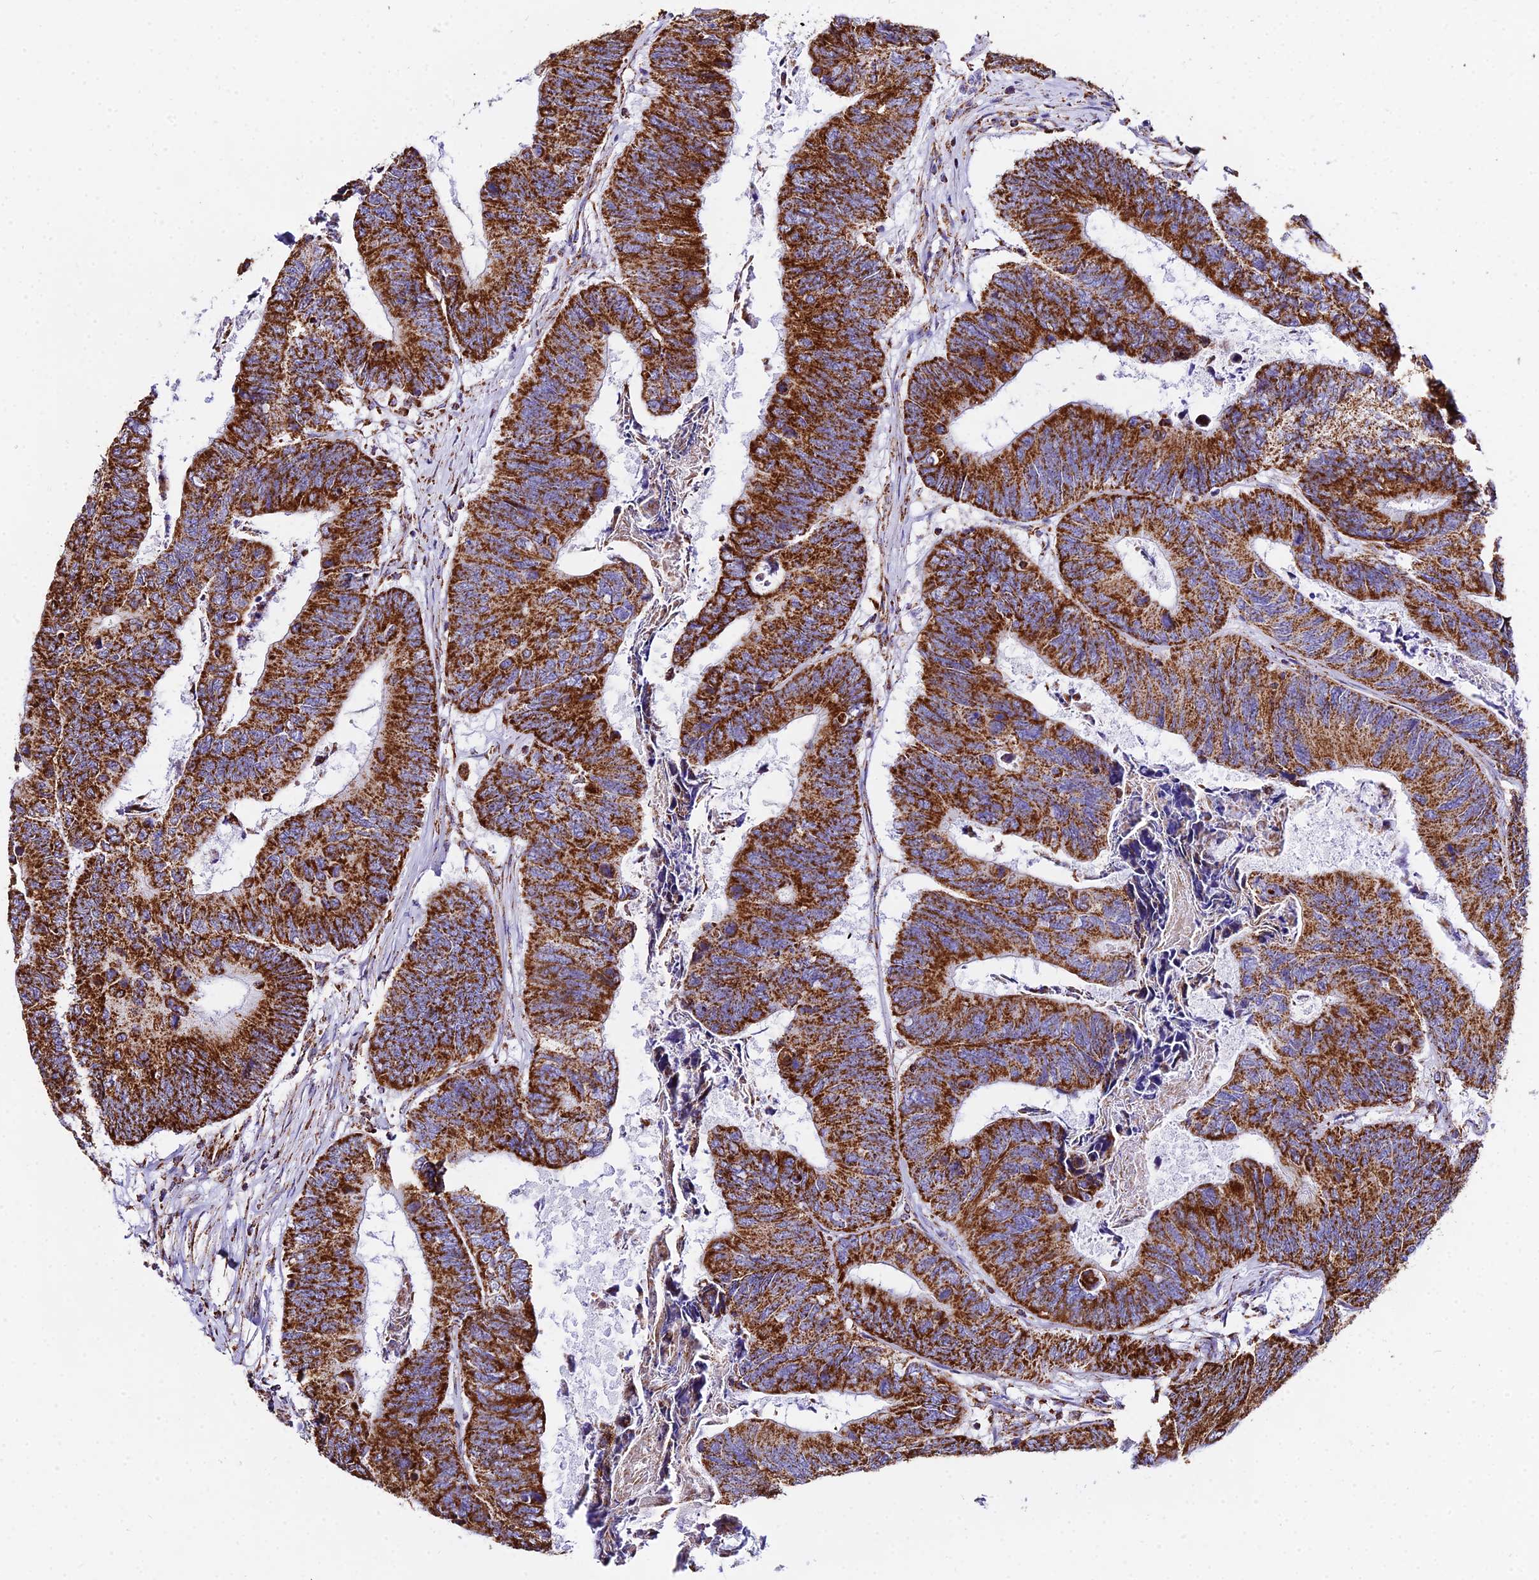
{"staining": {"intensity": "strong", "quantity": ">75%", "location": "cytoplasmic/membranous"}, "tissue": "colorectal cancer", "cell_type": "Tumor cells", "image_type": "cancer", "snomed": [{"axis": "morphology", "description": "Adenocarcinoma, NOS"}, {"axis": "topography", "description": "Colon"}], "caption": "Protein analysis of adenocarcinoma (colorectal) tissue demonstrates strong cytoplasmic/membranous staining in approximately >75% of tumor cells.", "gene": "ATP5PD", "patient": {"sex": "female", "age": 67}}